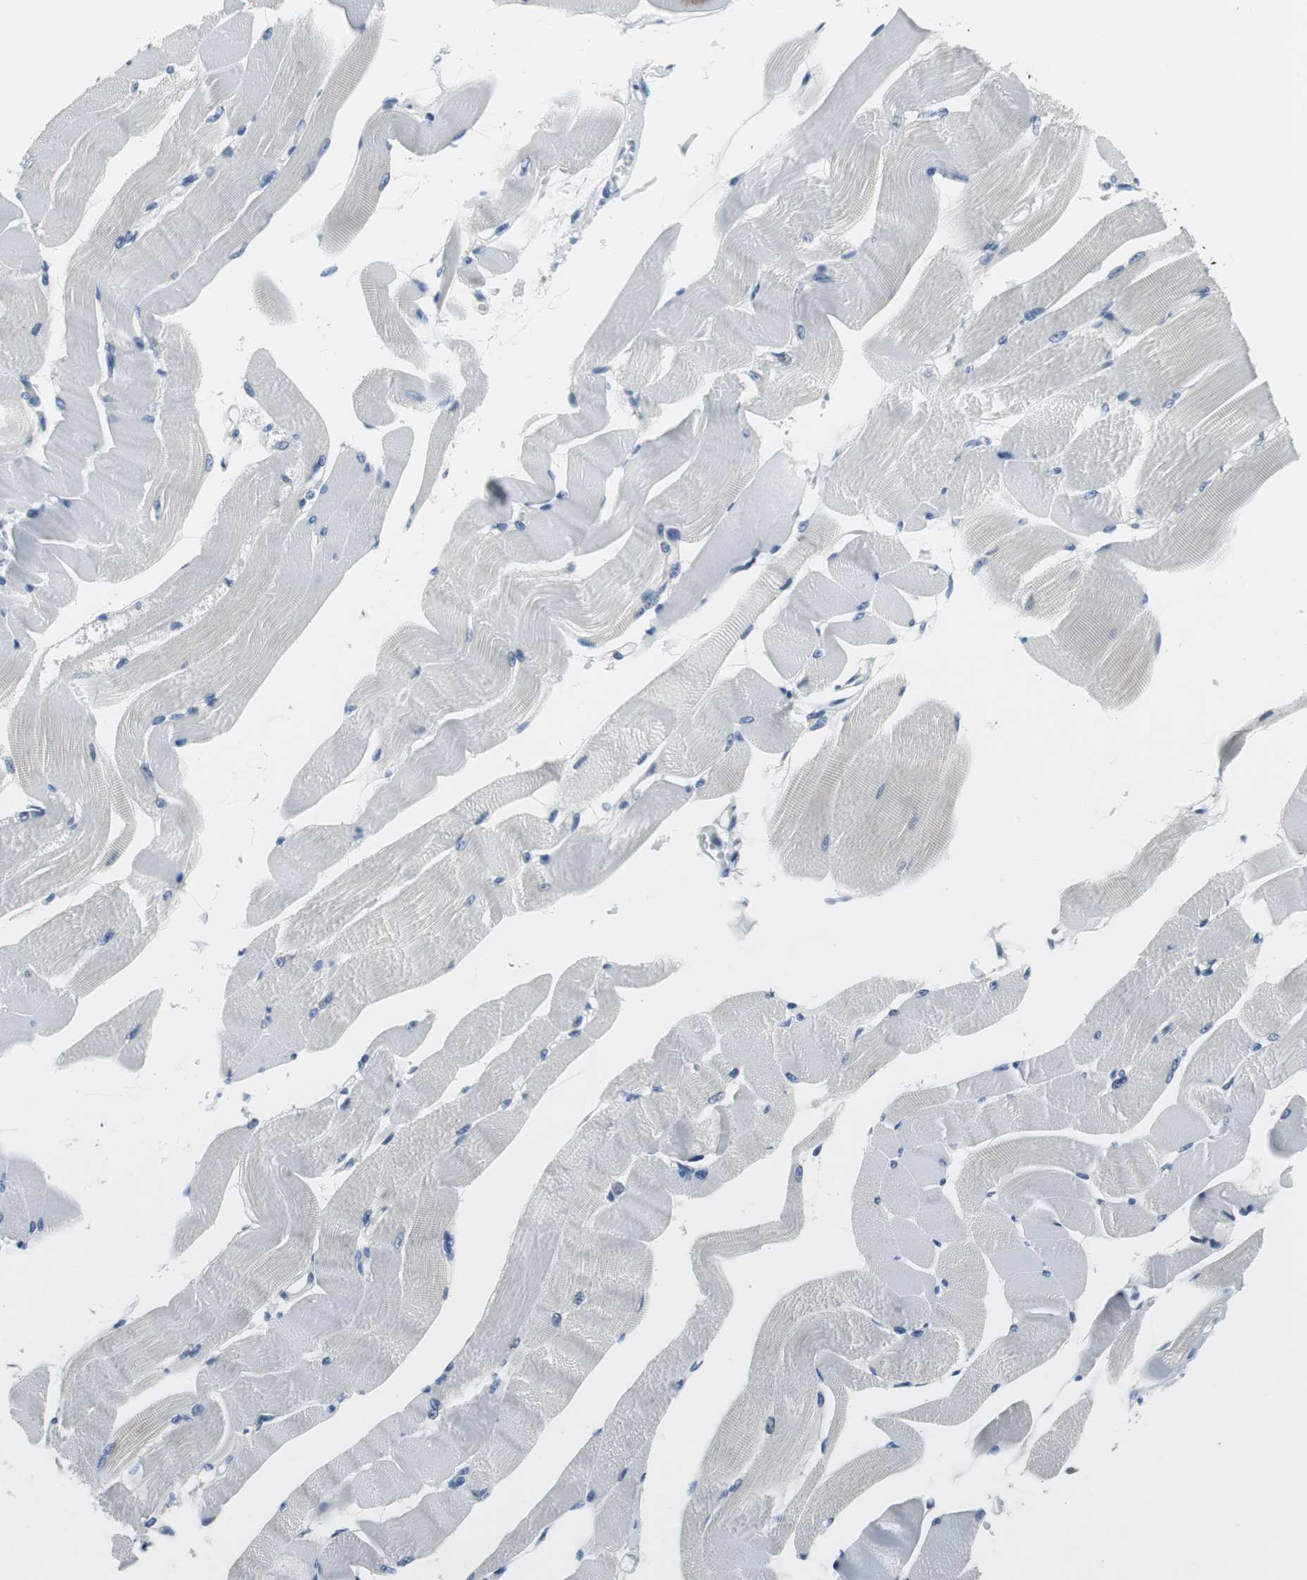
{"staining": {"intensity": "negative", "quantity": "none", "location": "none"}, "tissue": "skeletal muscle", "cell_type": "Myocytes", "image_type": "normal", "snomed": [{"axis": "morphology", "description": "Normal tissue, NOS"}, {"axis": "topography", "description": "Skeletal muscle"}, {"axis": "topography", "description": "Peripheral nerve tissue"}], "caption": "Immunohistochemistry of benign skeletal muscle displays no positivity in myocytes.", "gene": "PLAA", "patient": {"sex": "female", "age": 84}}